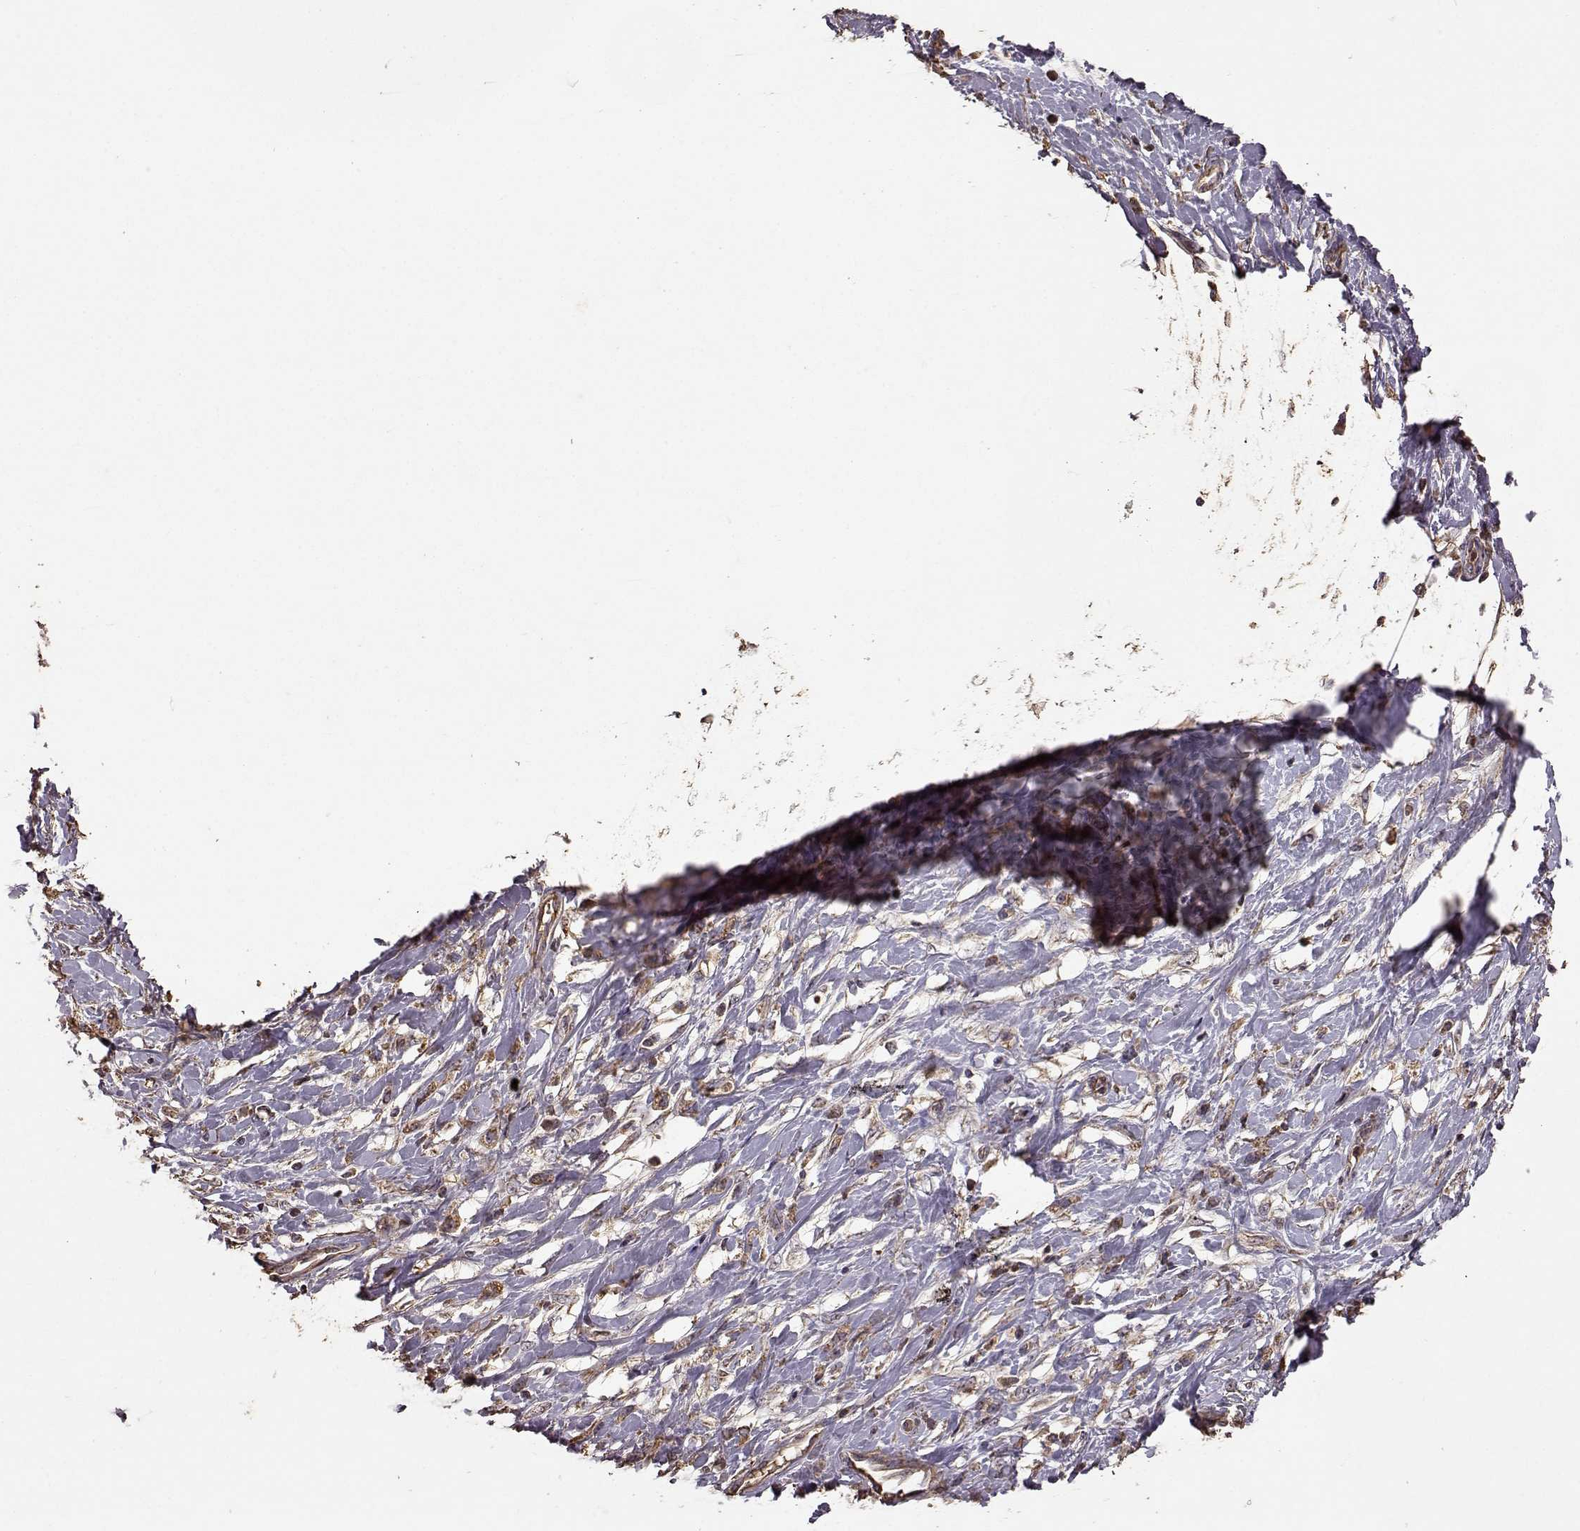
{"staining": {"intensity": "moderate", "quantity": "25%-75%", "location": "cytoplasmic/membranous"}, "tissue": "stomach cancer", "cell_type": "Tumor cells", "image_type": "cancer", "snomed": [{"axis": "morphology", "description": "Adenocarcinoma, NOS"}, {"axis": "topography", "description": "Stomach"}], "caption": "IHC micrograph of neoplastic tissue: human stomach adenocarcinoma stained using immunohistochemistry demonstrates medium levels of moderate protein expression localized specifically in the cytoplasmic/membranous of tumor cells, appearing as a cytoplasmic/membranous brown color.", "gene": "PTGES2", "patient": {"sex": "female", "age": 84}}